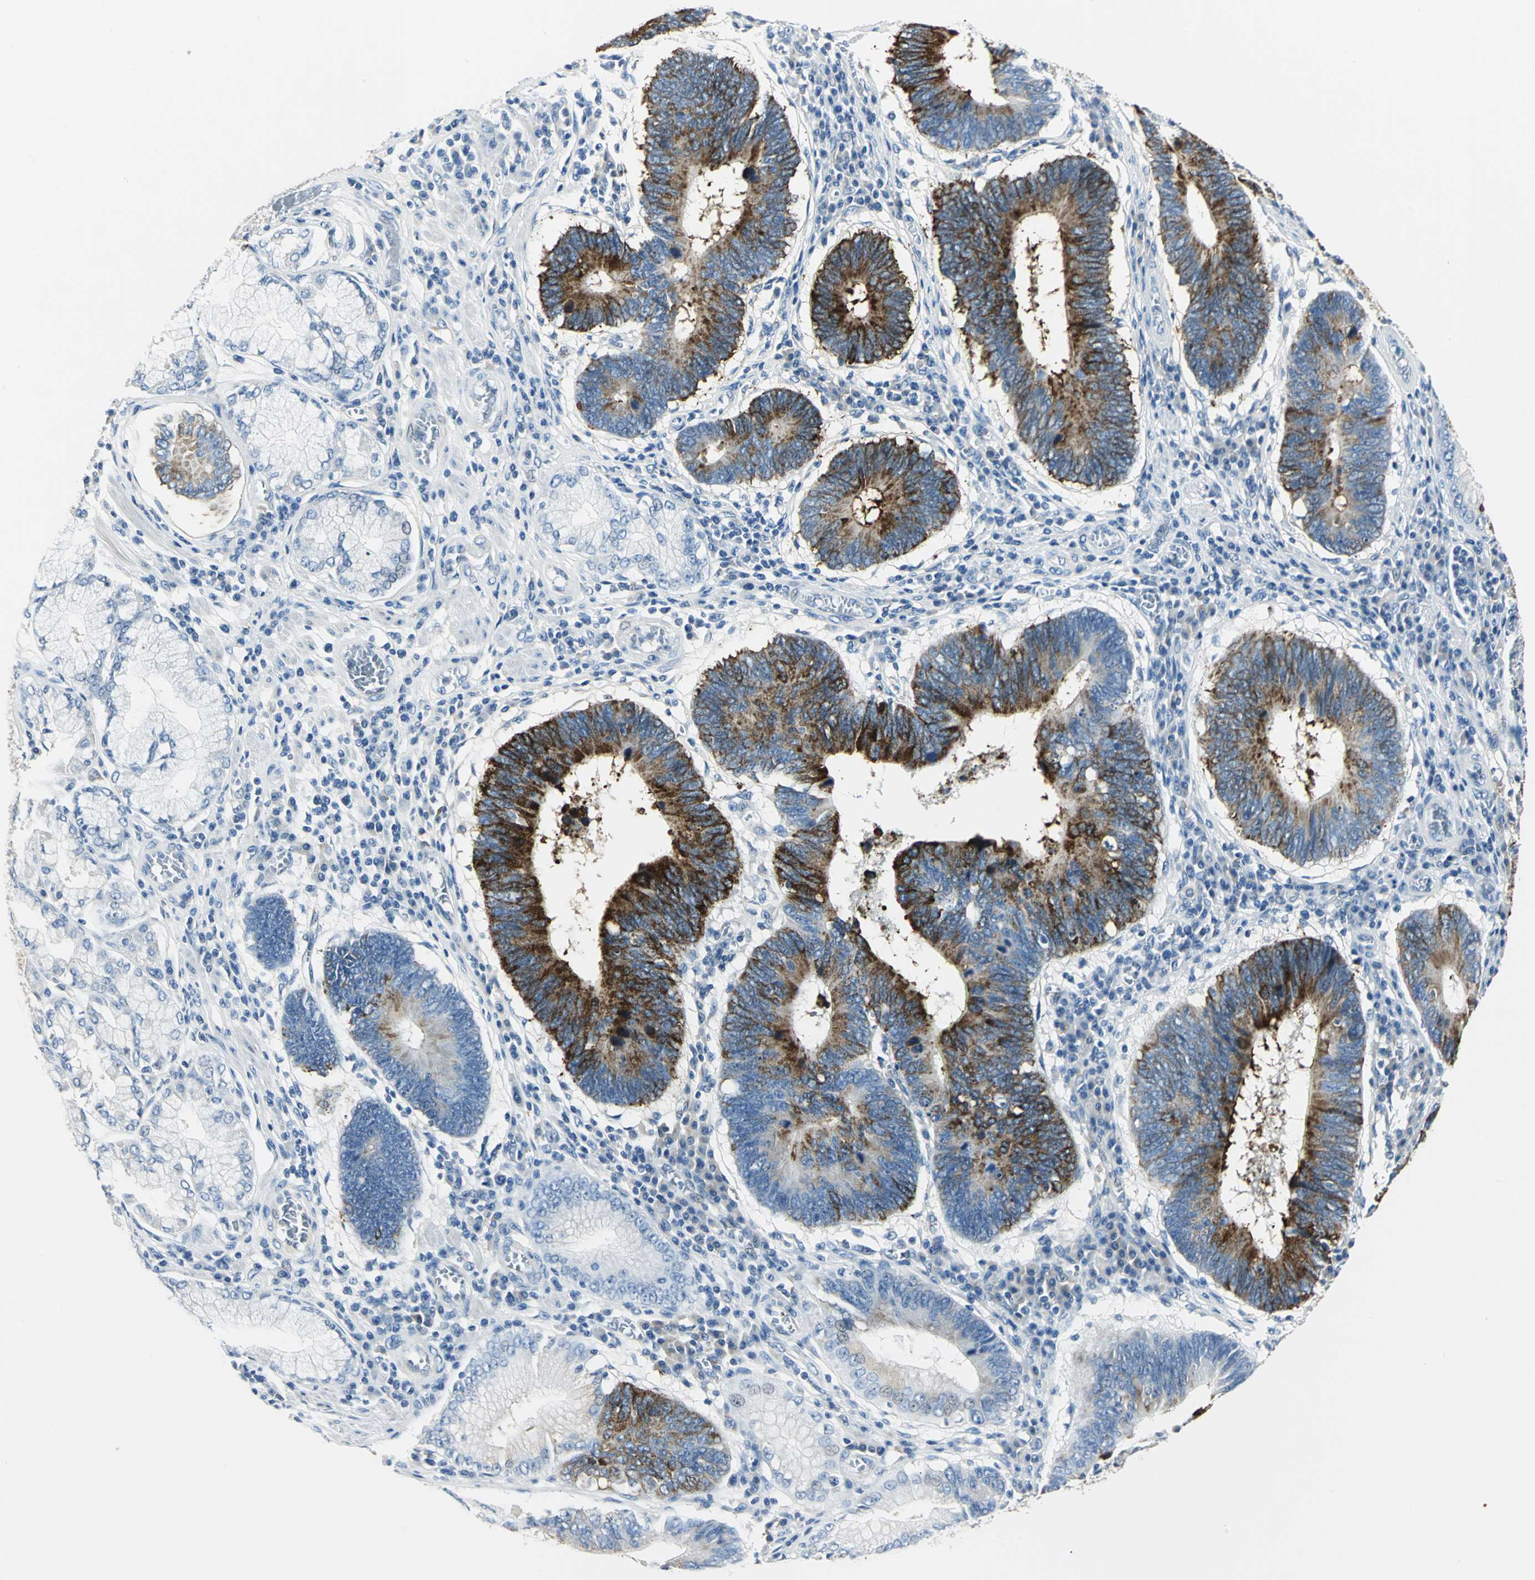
{"staining": {"intensity": "strong", "quantity": "25%-75%", "location": "cytoplasmic/membranous"}, "tissue": "stomach cancer", "cell_type": "Tumor cells", "image_type": "cancer", "snomed": [{"axis": "morphology", "description": "Adenocarcinoma, NOS"}, {"axis": "topography", "description": "Stomach"}], "caption": "A histopathology image of human stomach adenocarcinoma stained for a protein shows strong cytoplasmic/membranous brown staining in tumor cells.", "gene": "B3GNT2", "patient": {"sex": "male", "age": 59}}